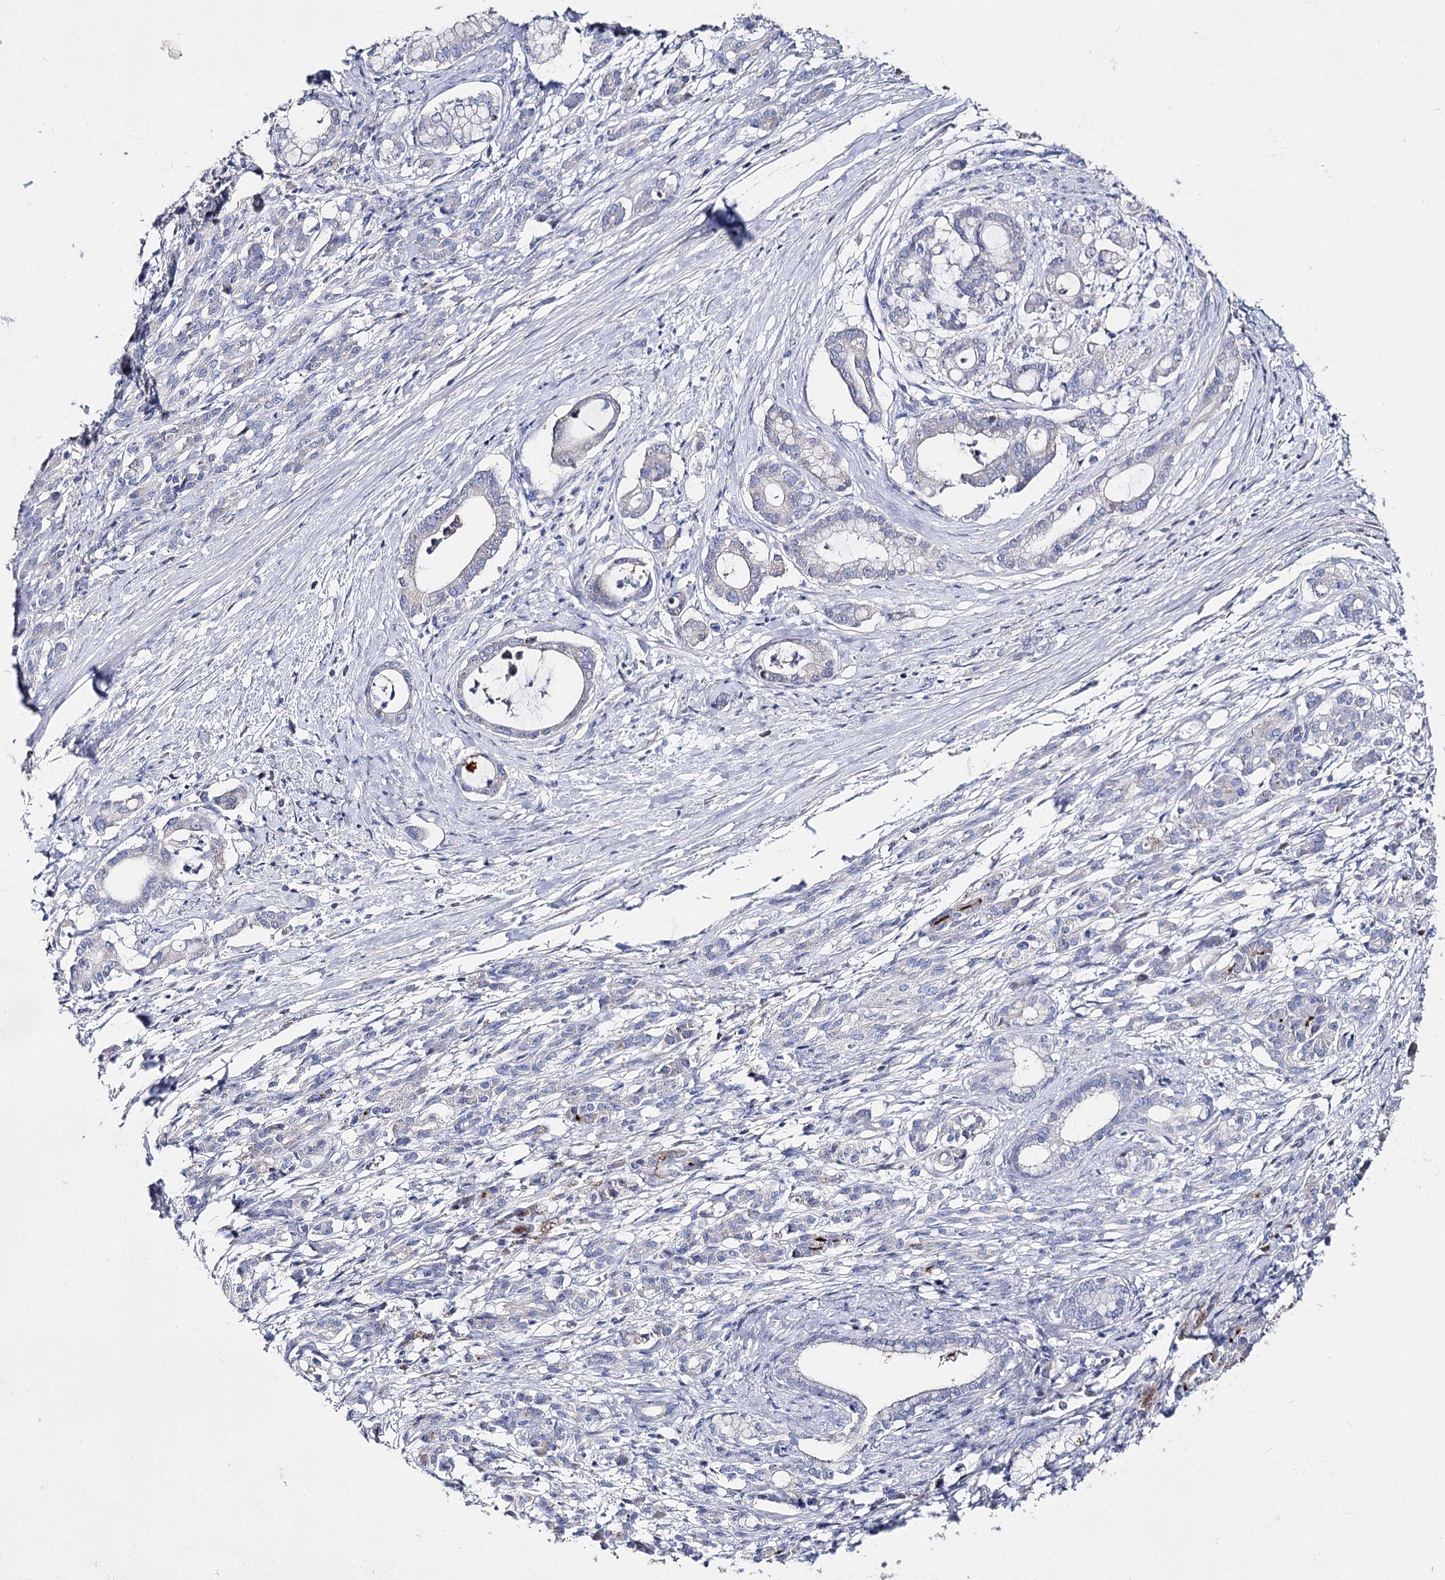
{"staining": {"intensity": "negative", "quantity": "none", "location": "none"}, "tissue": "pancreatic cancer", "cell_type": "Tumor cells", "image_type": "cancer", "snomed": [{"axis": "morphology", "description": "Adenocarcinoma, NOS"}, {"axis": "topography", "description": "Pancreas"}], "caption": "Immunohistochemical staining of pancreatic cancer displays no significant positivity in tumor cells.", "gene": "NRAP", "patient": {"sex": "female", "age": 55}}